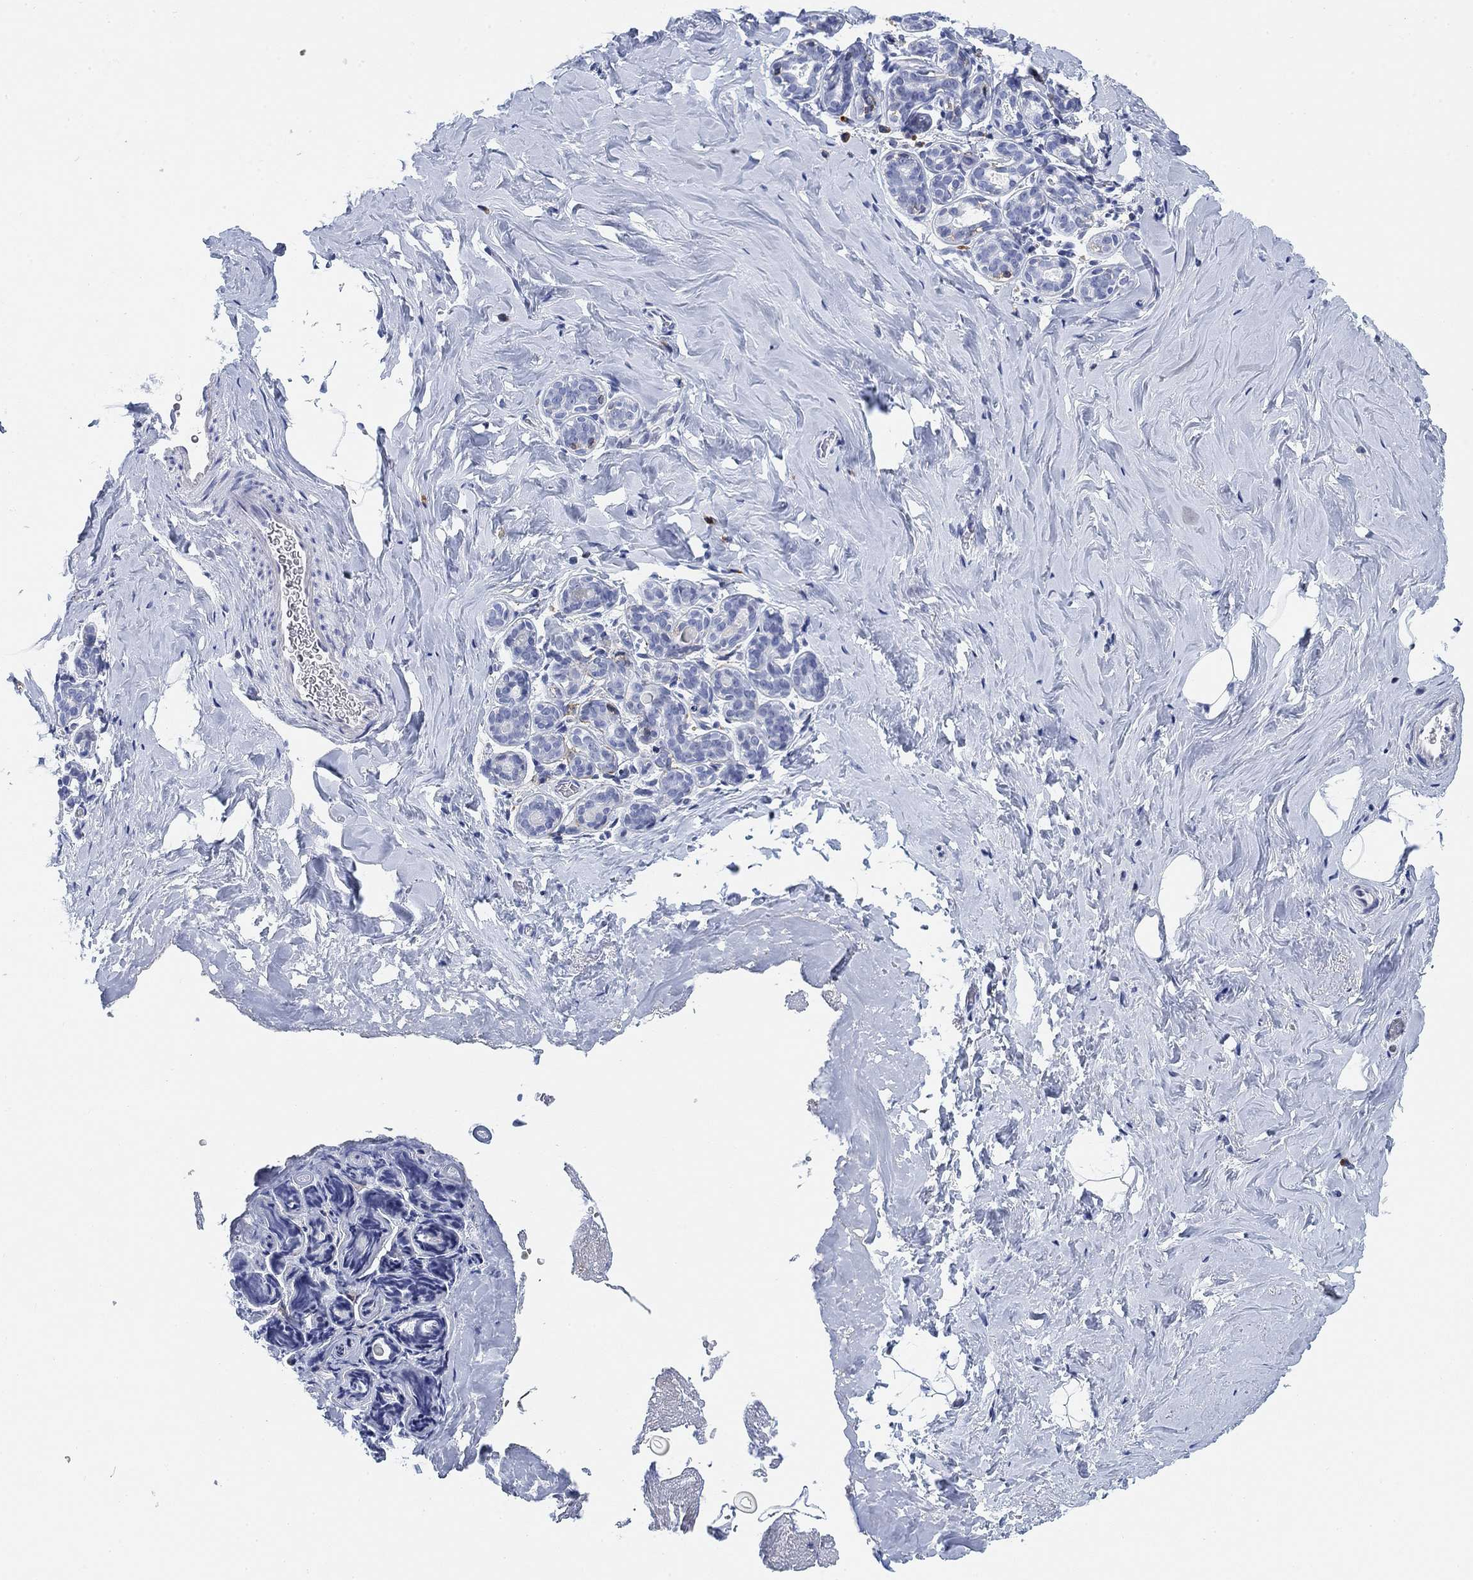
{"staining": {"intensity": "negative", "quantity": "none", "location": "none"}, "tissue": "breast", "cell_type": "Adipocytes", "image_type": "normal", "snomed": [{"axis": "morphology", "description": "Normal tissue, NOS"}, {"axis": "topography", "description": "Skin"}, {"axis": "topography", "description": "Breast"}], "caption": "The image reveals no significant positivity in adipocytes of breast.", "gene": "FYB1", "patient": {"sex": "female", "age": 43}}